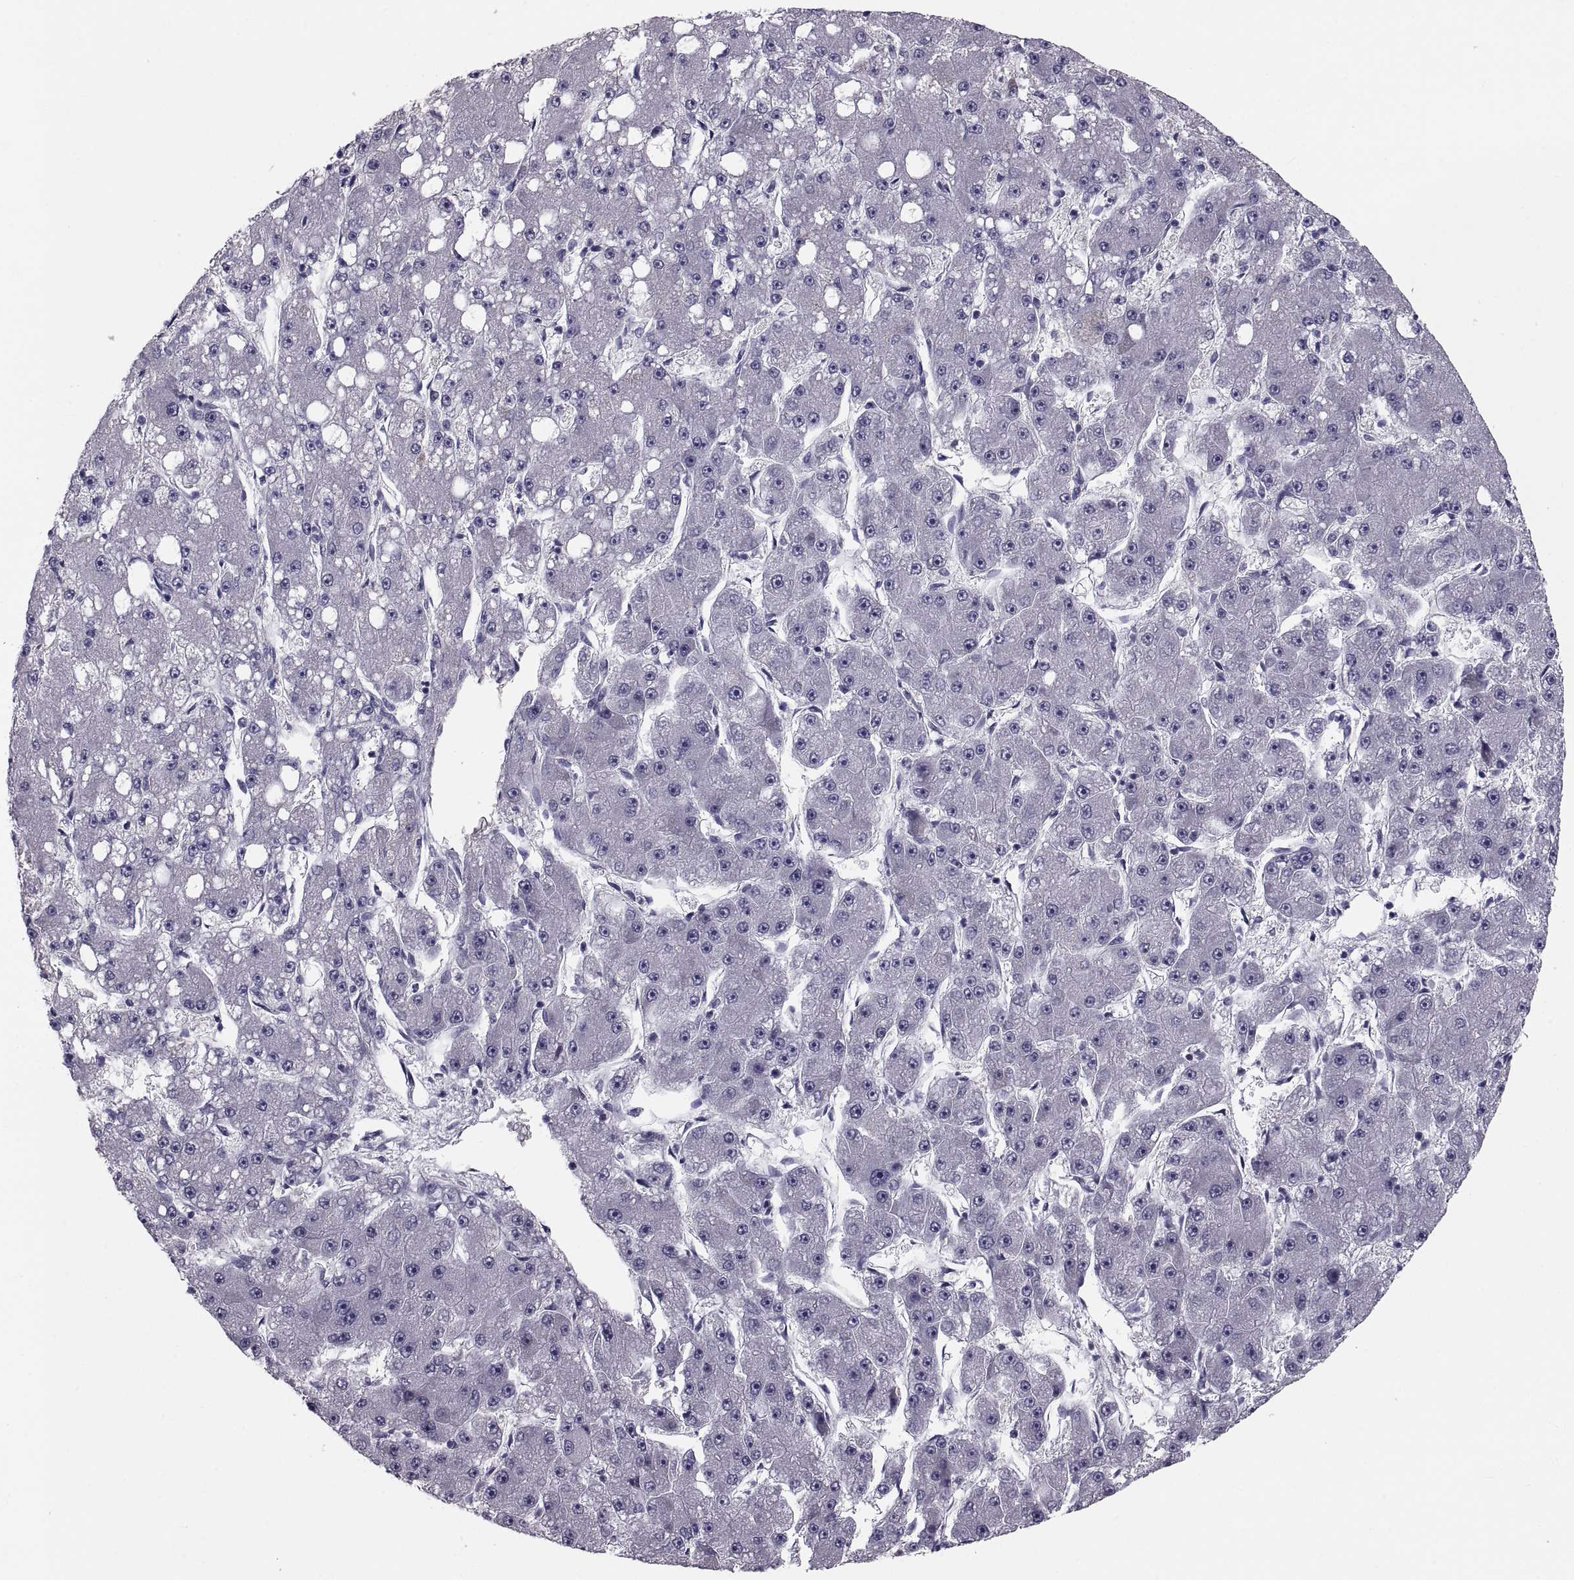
{"staining": {"intensity": "negative", "quantity": "none", "location": "none"}, "tissue": "liver cancer", "cell_type": "Tumor cells", "image_type": "cancer", "snomed": [{"axis": "morphology", "description": "Carcinoma, Hepatocellular, NOS"}, {"axis": "topography", "description": "Liver"}], "caption": "Immunohistochemistry (IHC) of liver cancer reveals no staining in tumor cells.", "gene": "PDZRN4", "patient": {"sex": "male", "age": 67}}